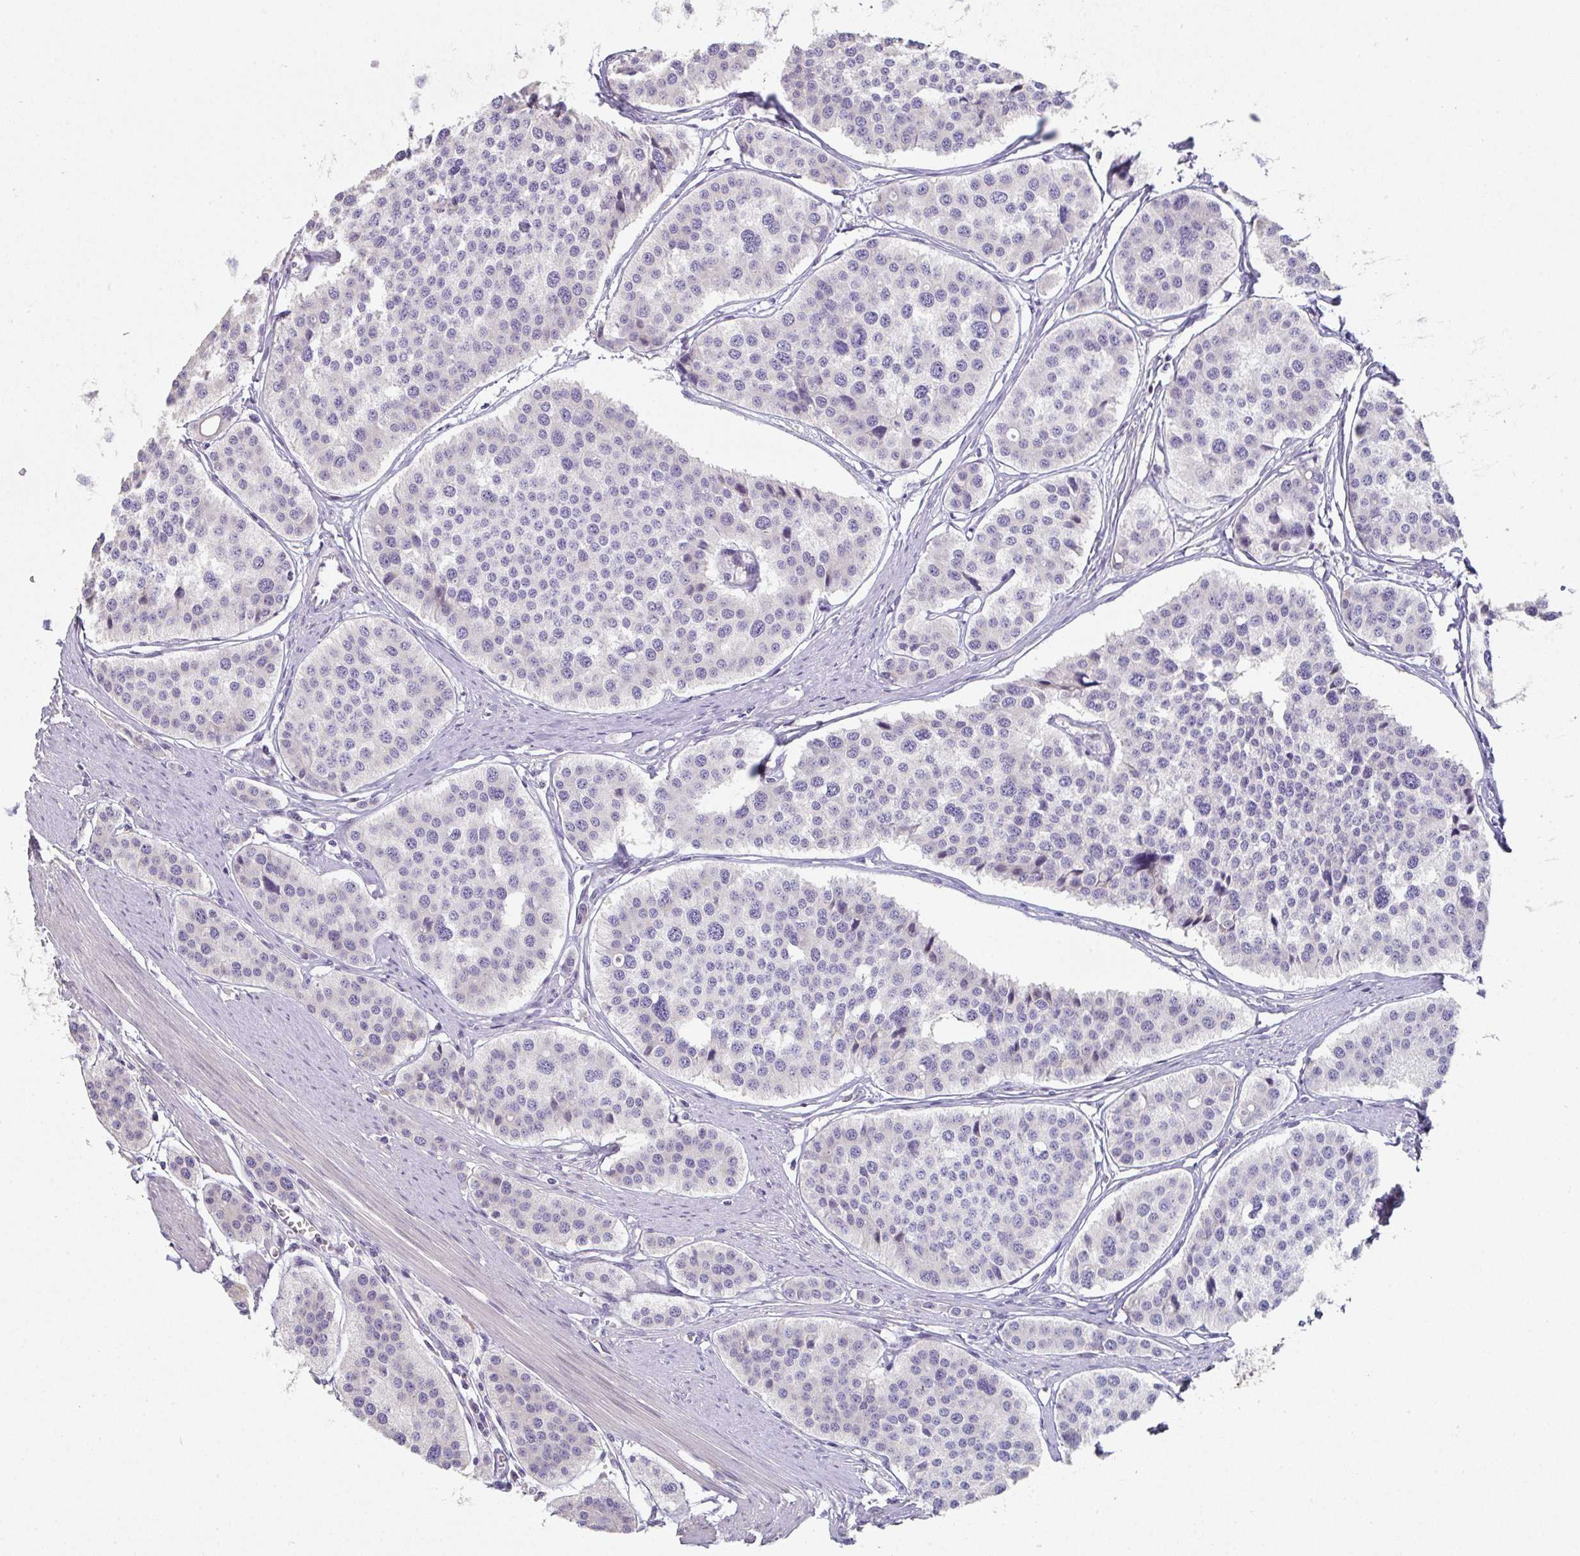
{"staining": {"intensity": "negative", "quantity": "none", "location": "none"}, "tissue": "carcinoid", "cell_type": "Tumor cells", "image_type": "cancer", "snomed": [{"axis": "morphology", "description": "Carcinoid, malignant, NOS"}, {"axis": "topography", "description": "Small intestine"}], "caption": "An IHC micrograph of carcinoid is shown. There is no staining in tumor cells of carcinoid.", "gene": "TNFRSF10A", "patient": {"sex": "male", "age": 60}}